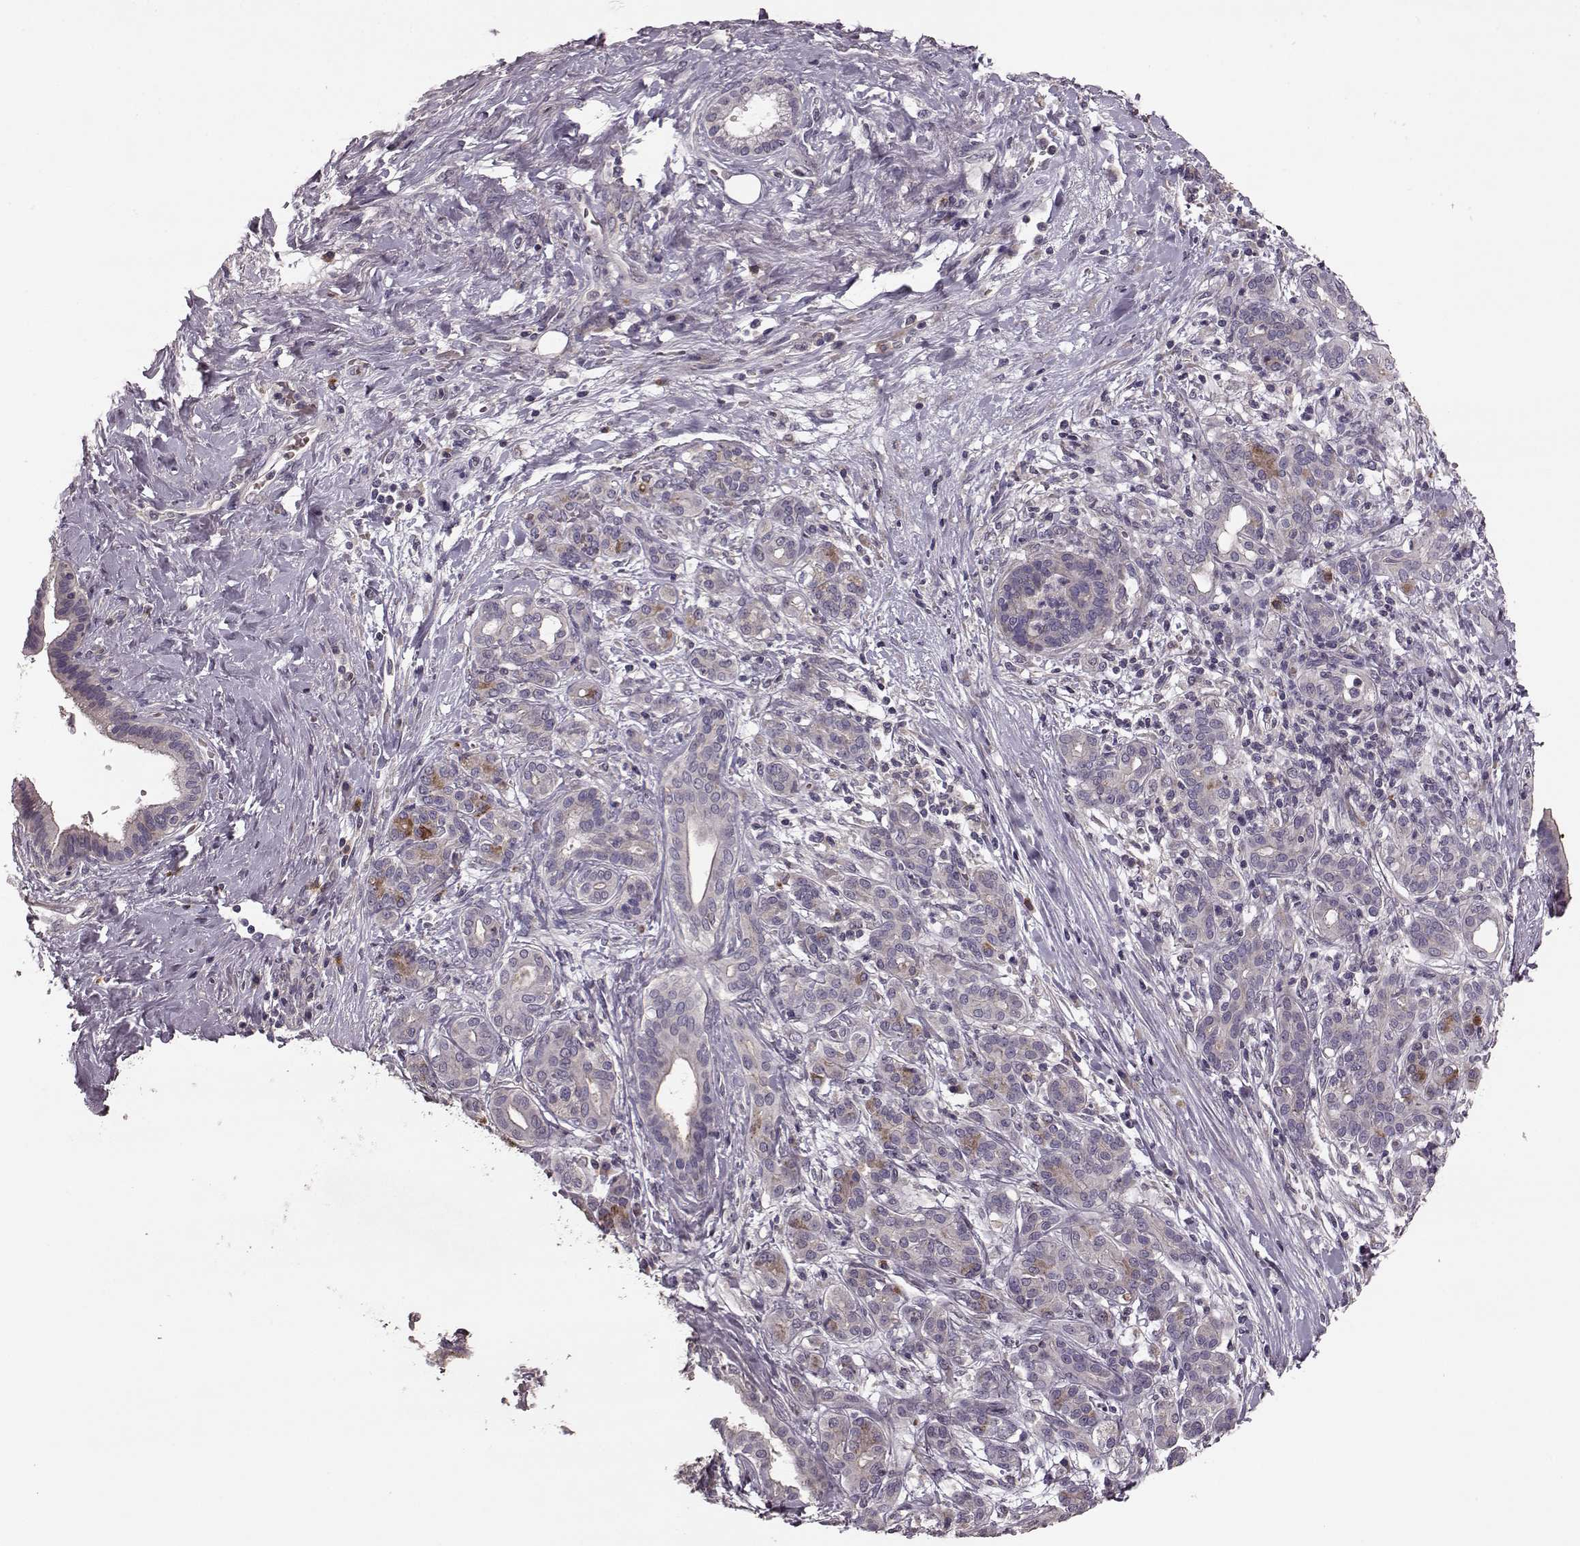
{"staining": {"intensity": "moderate", "quantity": "<25%", "location": "cytoplasmic/membranous"}, "tissue": "pancreatic cancer", "cell_type": "Tumor cells", "image_type": "cancer", "snomed": [{"axis": "morphology", "description": "Adenocarcinoma, NOS"}, {"axis": "topography", "description": "Pancreas"}], "caption": "The photomicrograph shows immunohistochemical staining of pancreatic adenocarcinoma. There is moderate cytoplasmic/membranous expression is seen in about <25% of tumor cells.", "gene": "SLC52A3", "patient": {"sex": "male", "age": 44}}